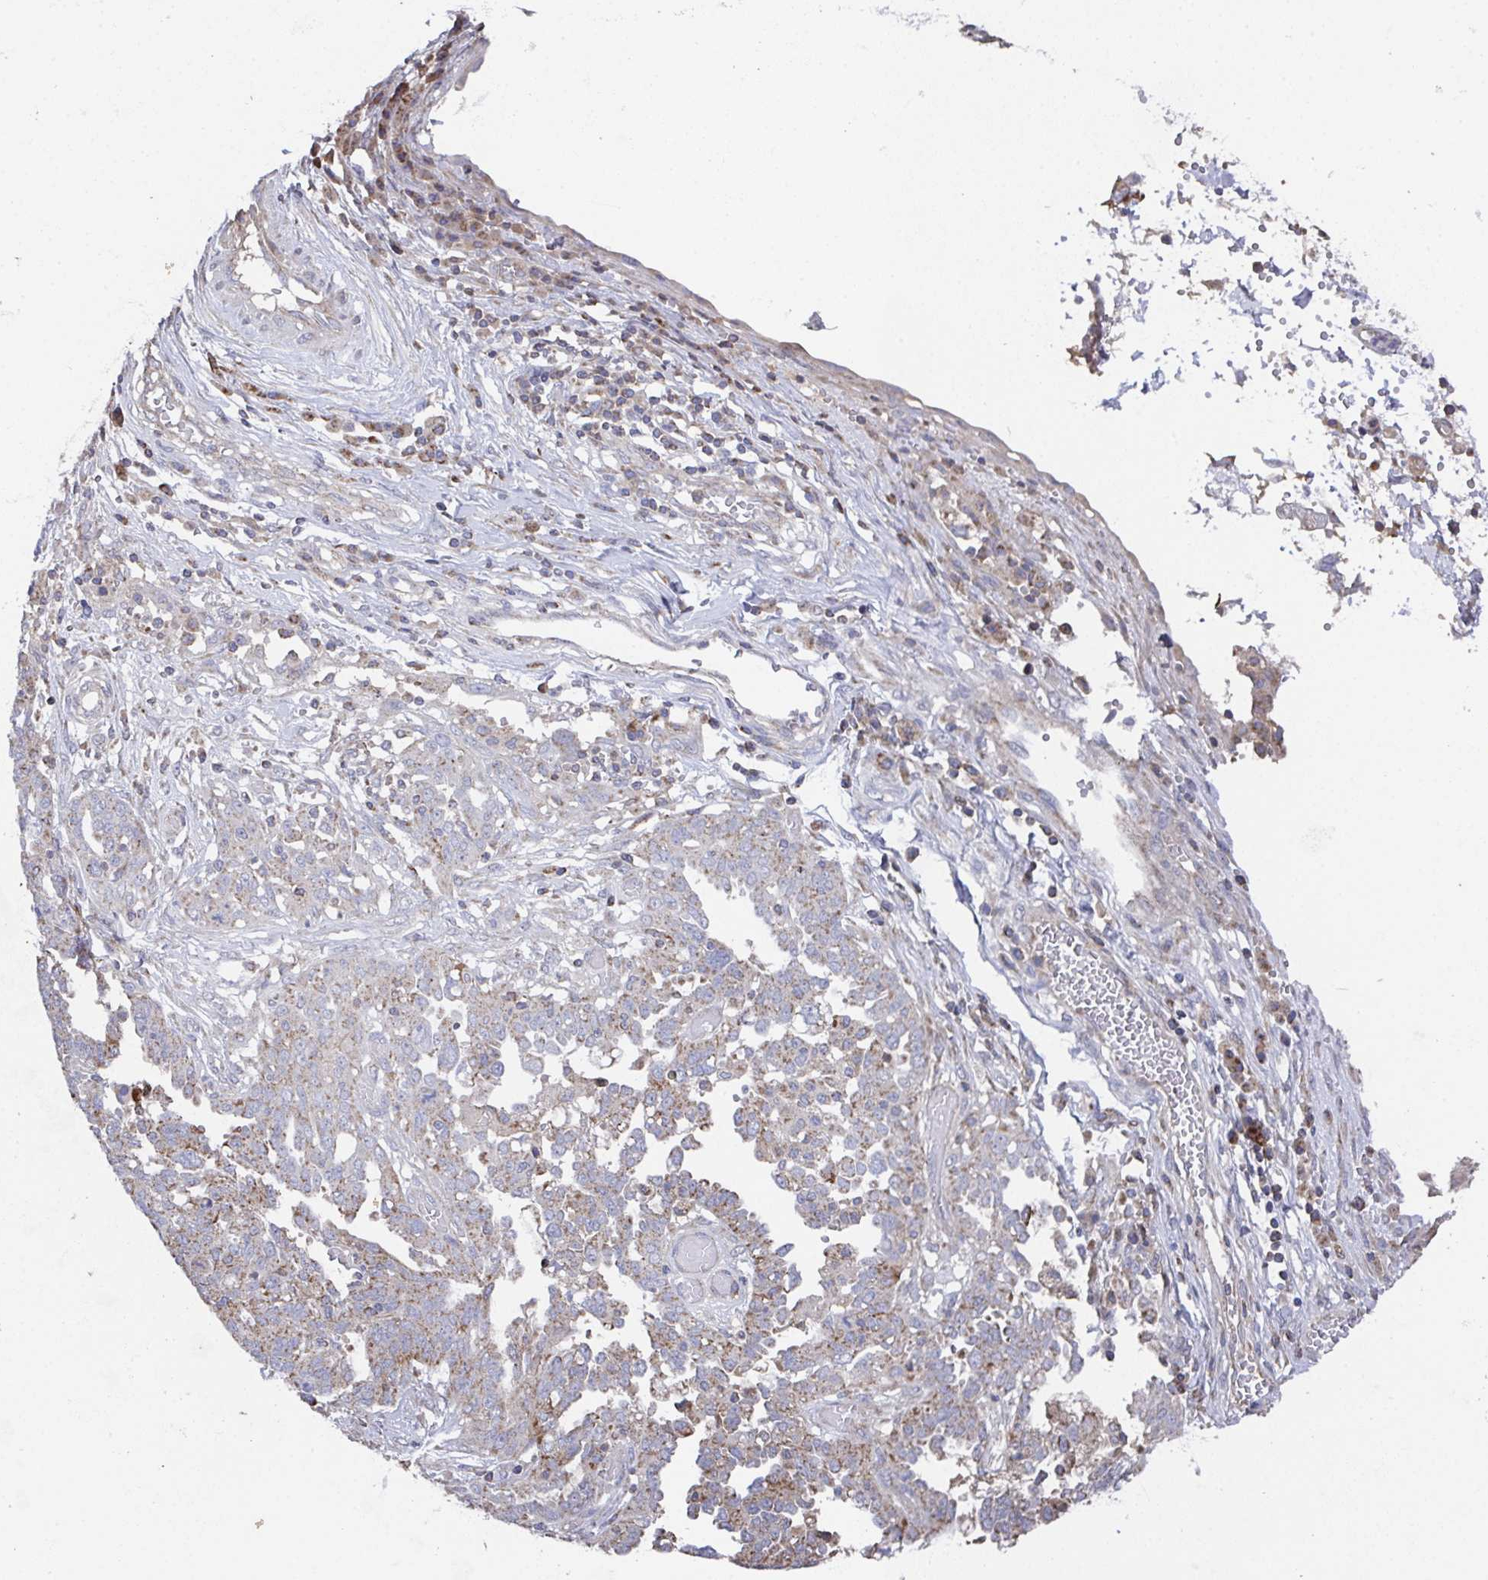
{"staining": {"intensity": "weak", "quantity": "<25%", "location": "cytoplasmic/membranous"}, "tissue": "ovarian cancer", "cell_type": "Tumor cells", "image_type": "cancer", "snomed": [{"axis": "morphology", "description": "Cystadenocarcinoma, serous, NOS"}, {"axis": "topography", "description": "Ovary"}], "caption": "Tumor cells show no significant positivity in ovarian cancer.", "gene": "MT-ND3", "patient": {"sex": "female", "age": 67}}